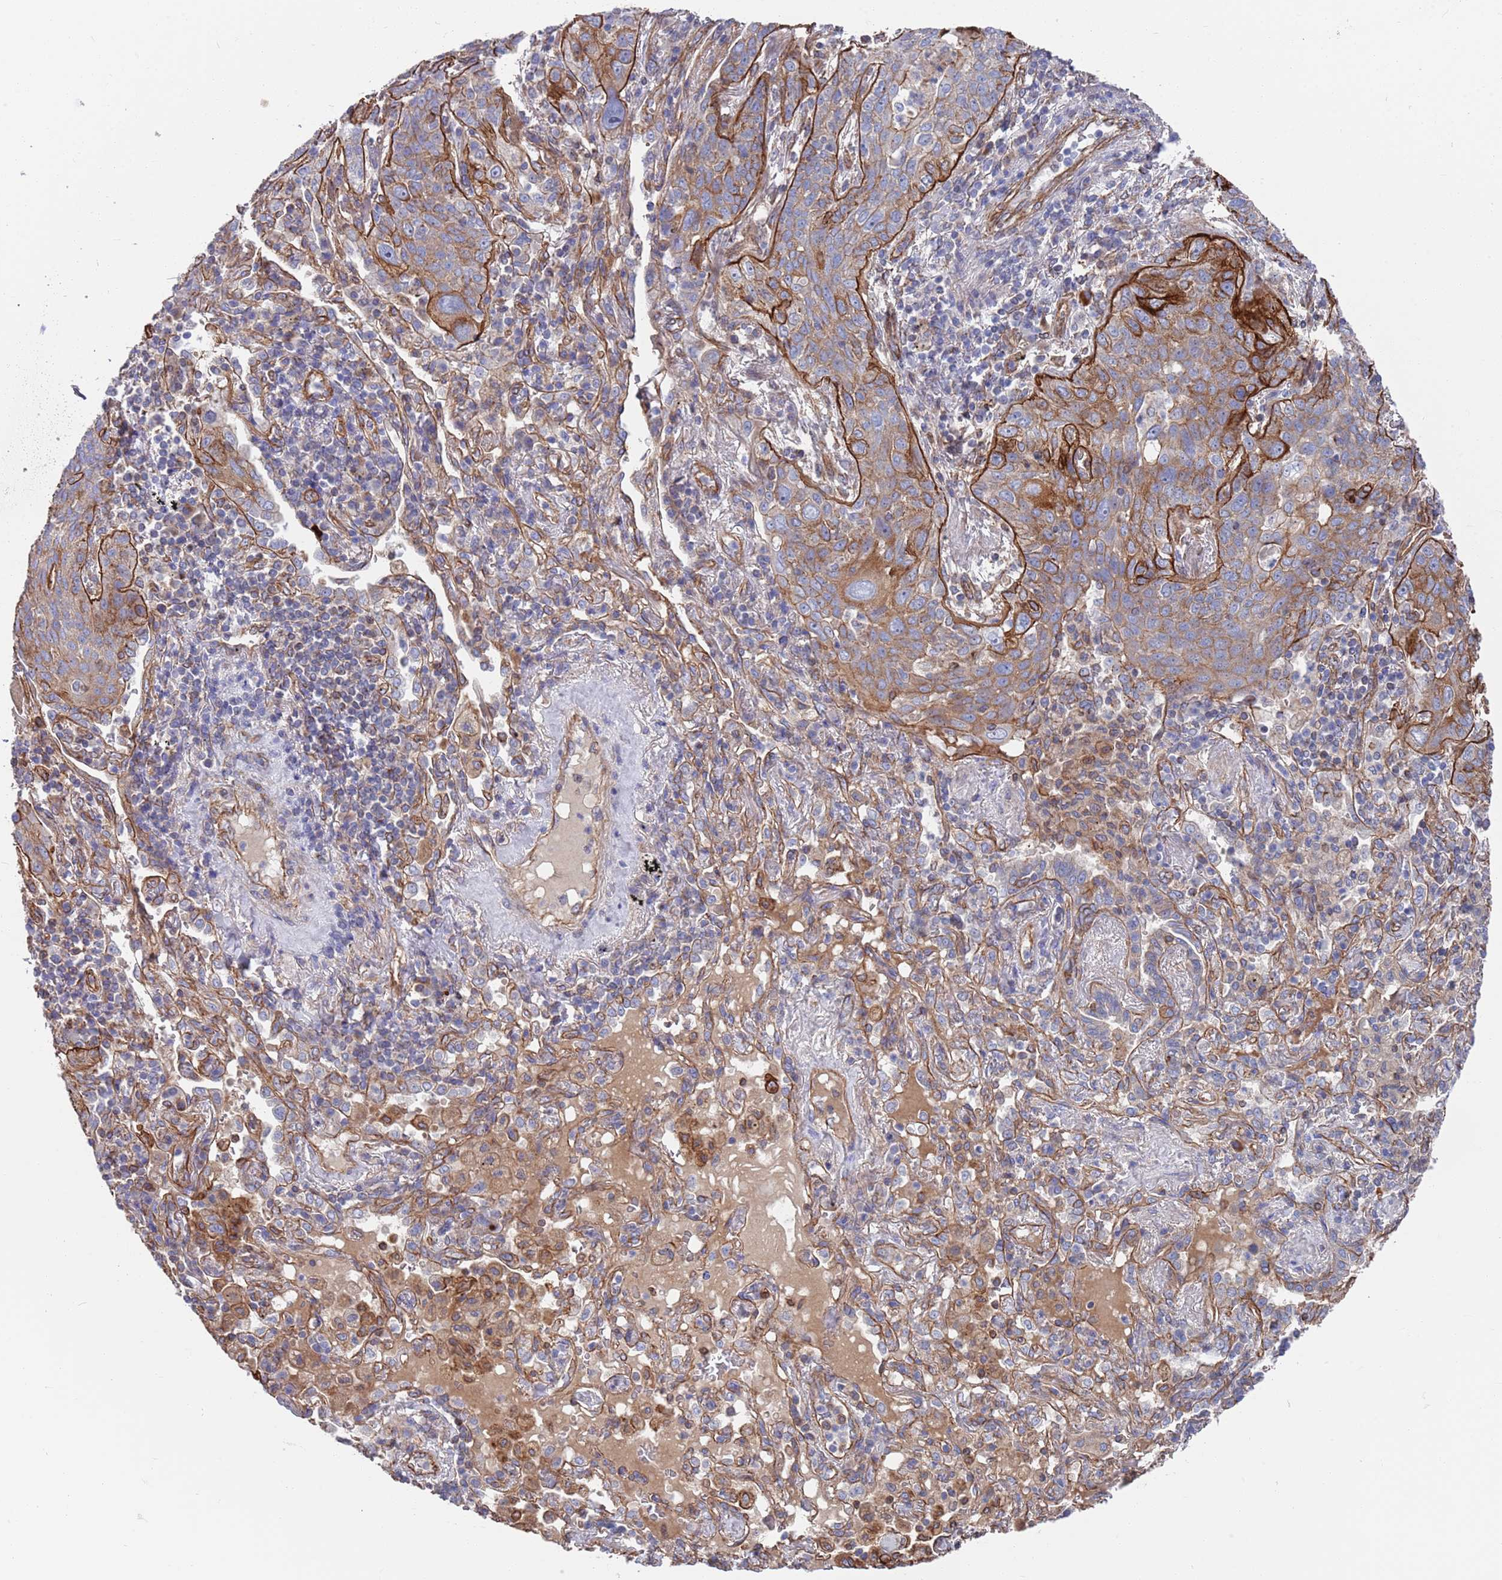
{"staining": {"intensity": "moderate", "quantity": "25%-75%", "location": "cytoplasmic/membranous"}, "tissue": "lung cancer", "cell_type": "Tumor cells", "image_type": "cancer", "snomed": [{"axis": "morphology", "description": "Squamous cell carcinoma, NOS"}, {"axis": "topography", "description": "Lung"}], "caption": "IHC (DAB (3,3'-diaminobenzidine)) staining of squamous cell carcinoma (lung) shows moderate cytoplasmic/membranous protein expression in approximately 25%-75% of tumor cells.", "gene": "JAKMIP2", "patient": {"sex": "female", "age": 70}}